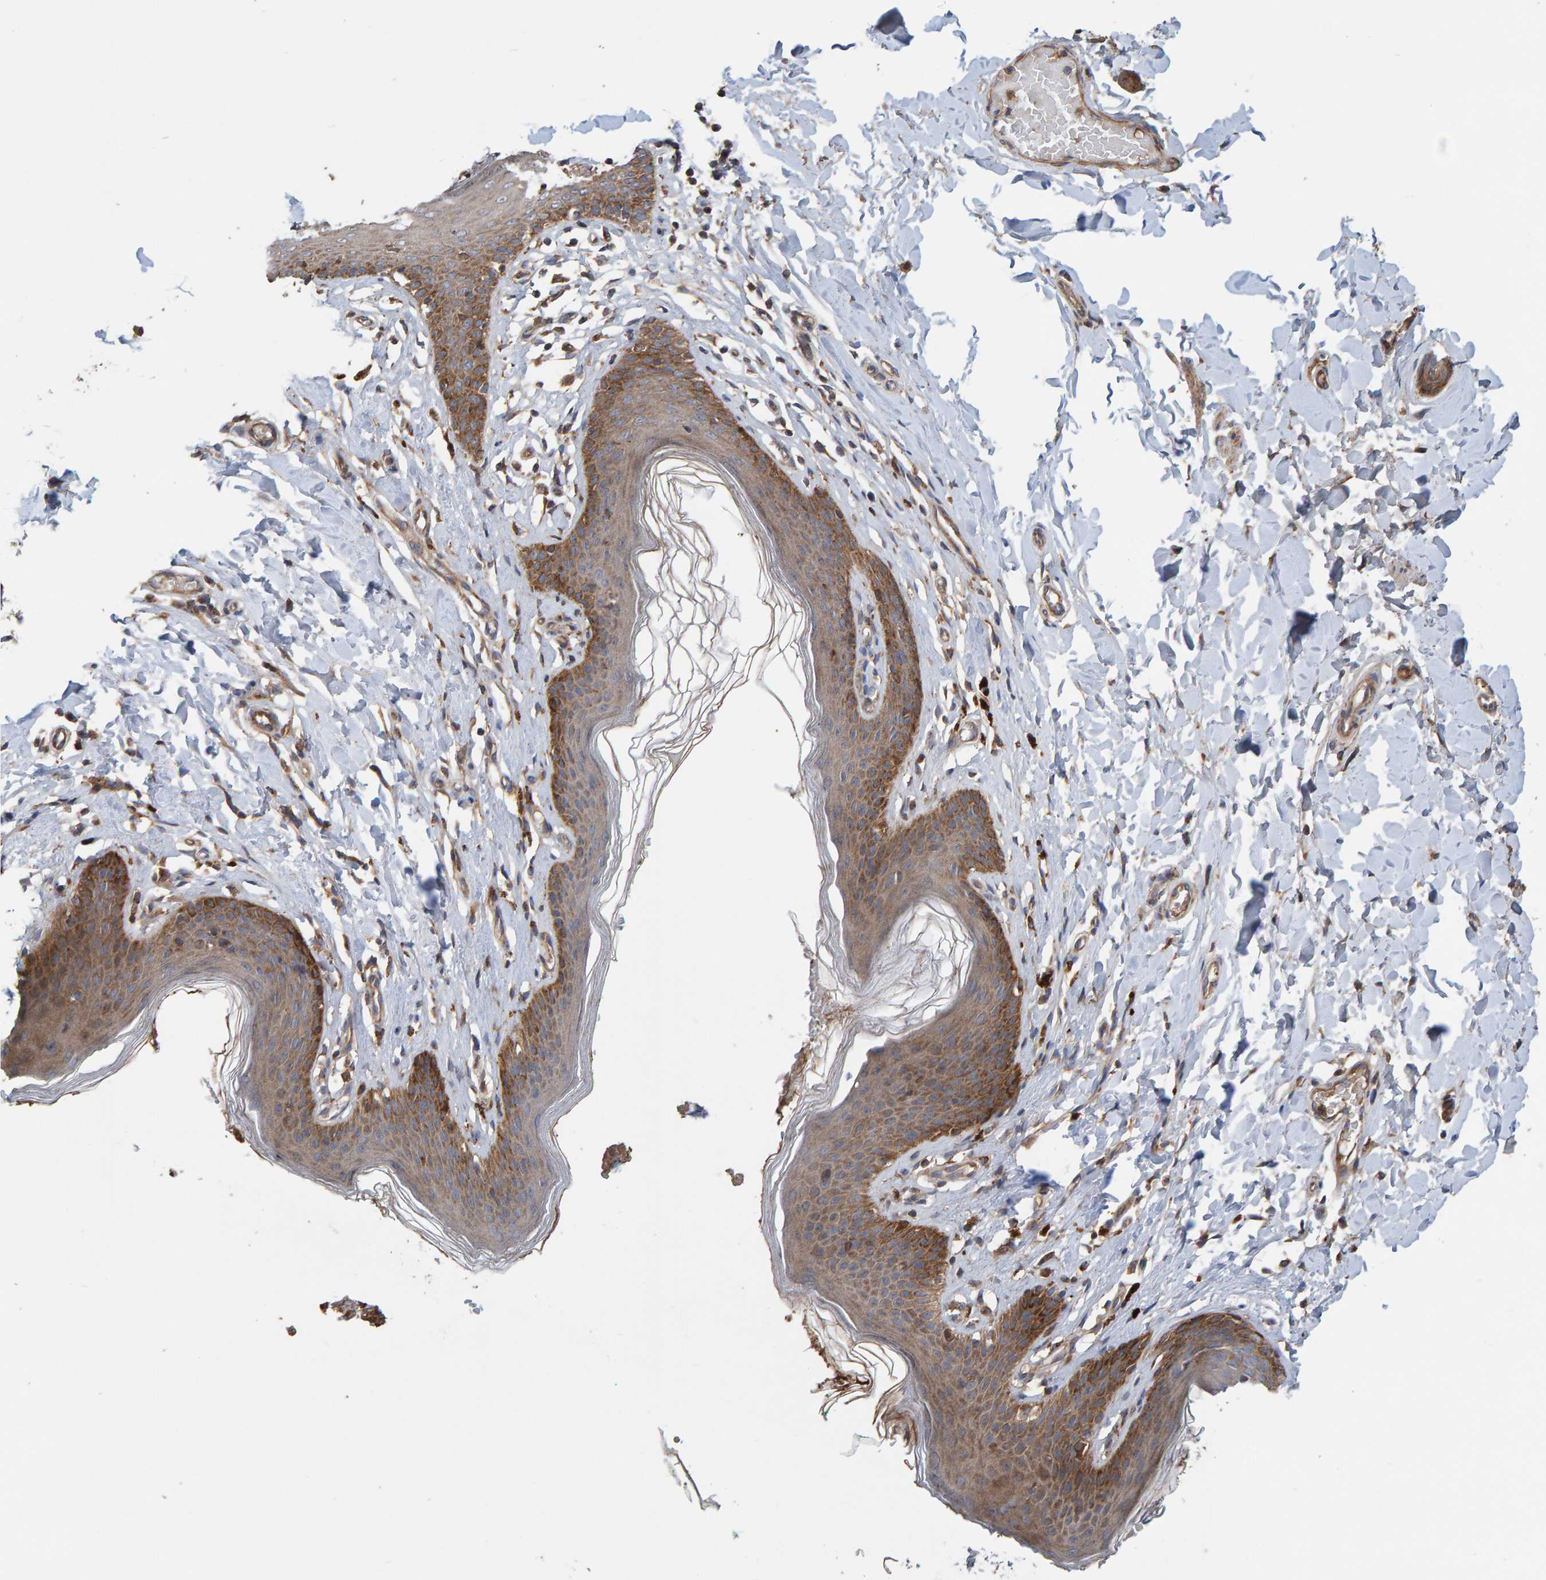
{"staining": {"intensity": "moderate", "quantity": ">75%", "location": "cytoplasmic/membranous"}, "tissue": "skin", "cell_type": "Epidermal cells", "image_type": "normal", "snomed": [{"axis": "morphology", "description": "Normal tissue, NOS"}, {"axis": "topography", "description": "Vulva"}], "caption": "High-power microscopy captured an IHC histopathology image of unremarkable skin, revealing moderate cytoplasmic/membranous staining in approximately >75% of epidermal cells.", "gene": "KIAA0753", "patient": {"sex": "female", "age": 66}}